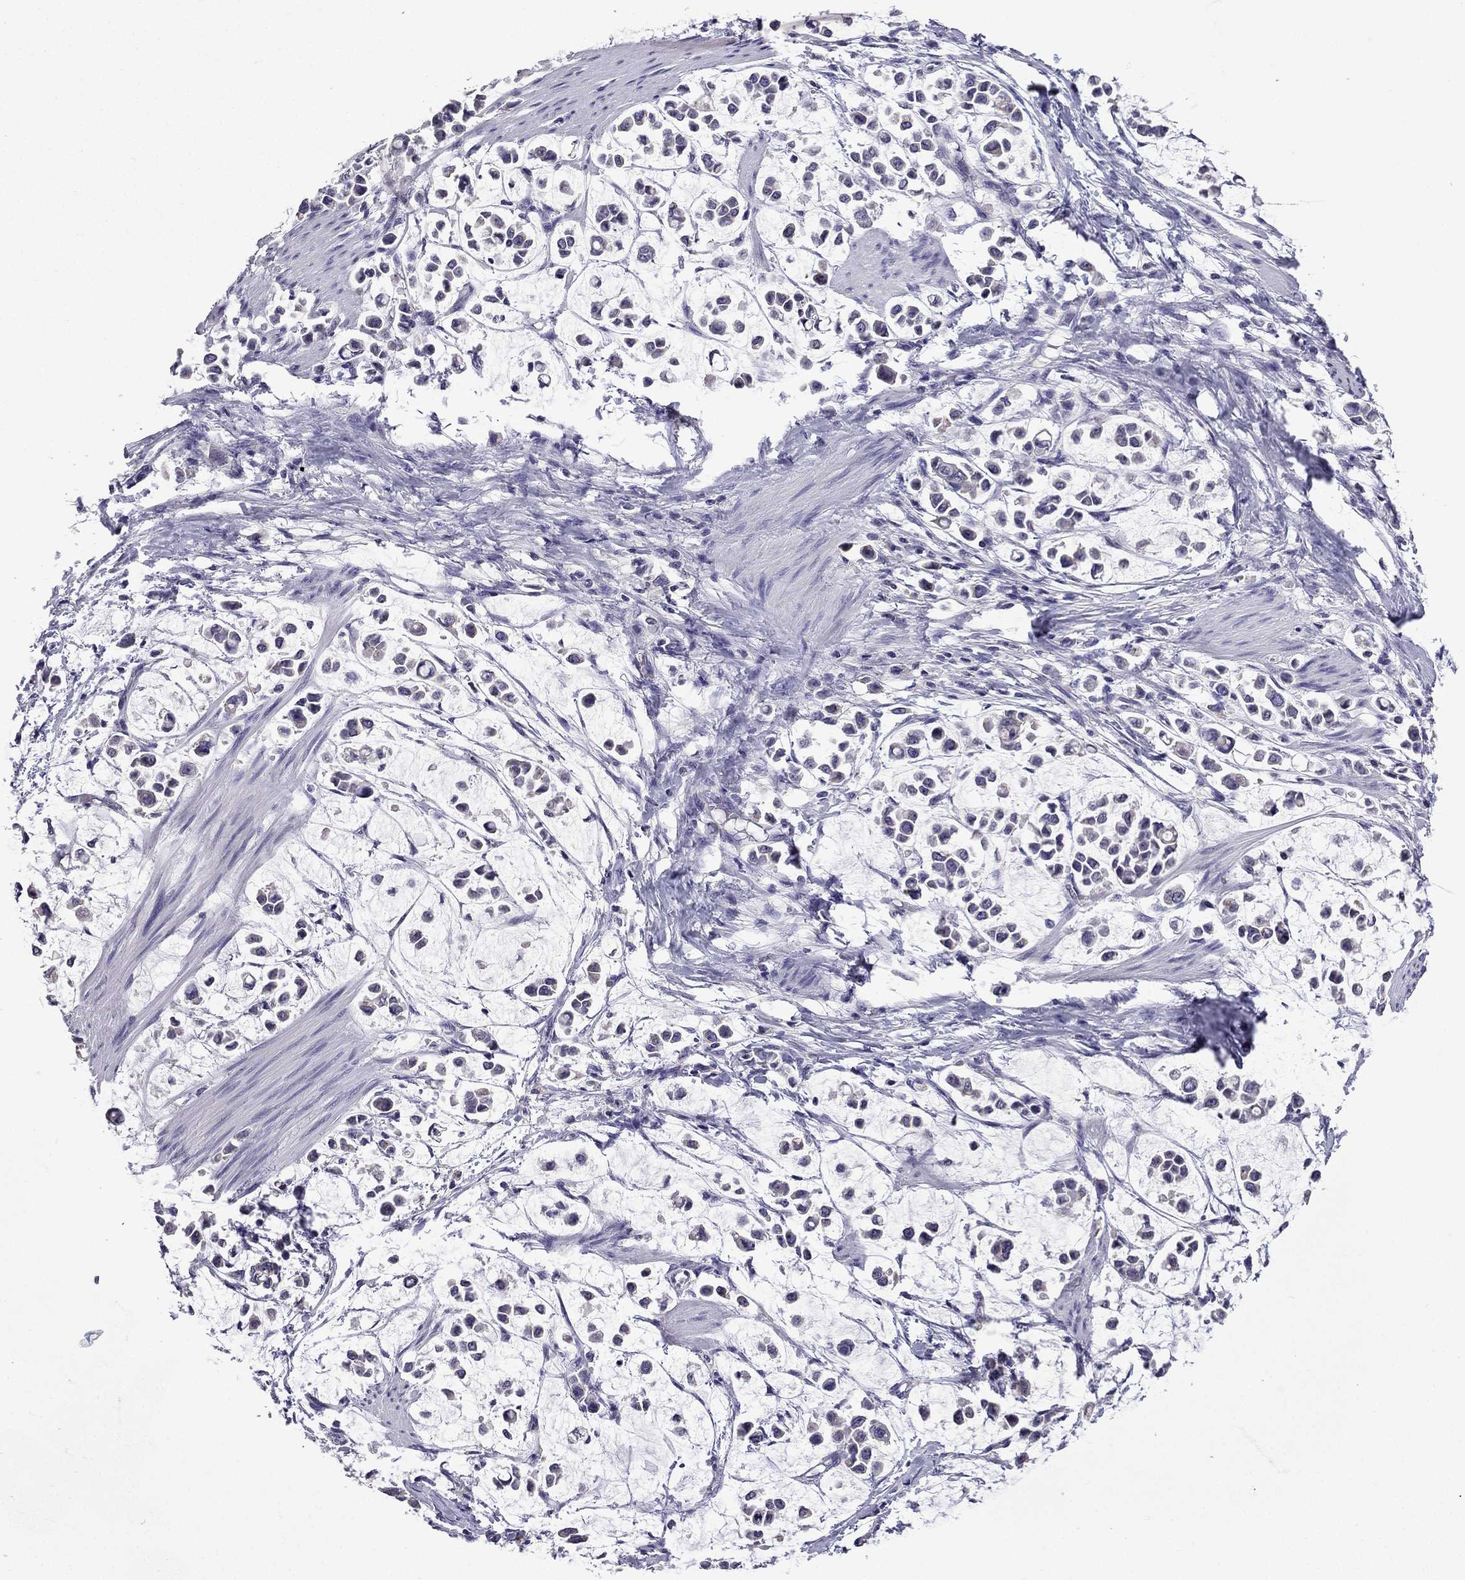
{"staining": {"intensity": "negative", "quantity": "none", "location": "none"}, "tissue": "stomach cancer", "cell_type": "Tumor cells", "image_type": "cancer", "snomed": [{"axis": "morphology", "description": "Adenocarcinoma, NOS"}, {"axis": "topography", "description": "Stomach"}], "caption": "DAB immunohistochemical staining of human adenocarcinoma (stomach) shows no significant positivity in tumor cells.", "gene": "TTN", "patient": {"sex": "male", "age": 82}}